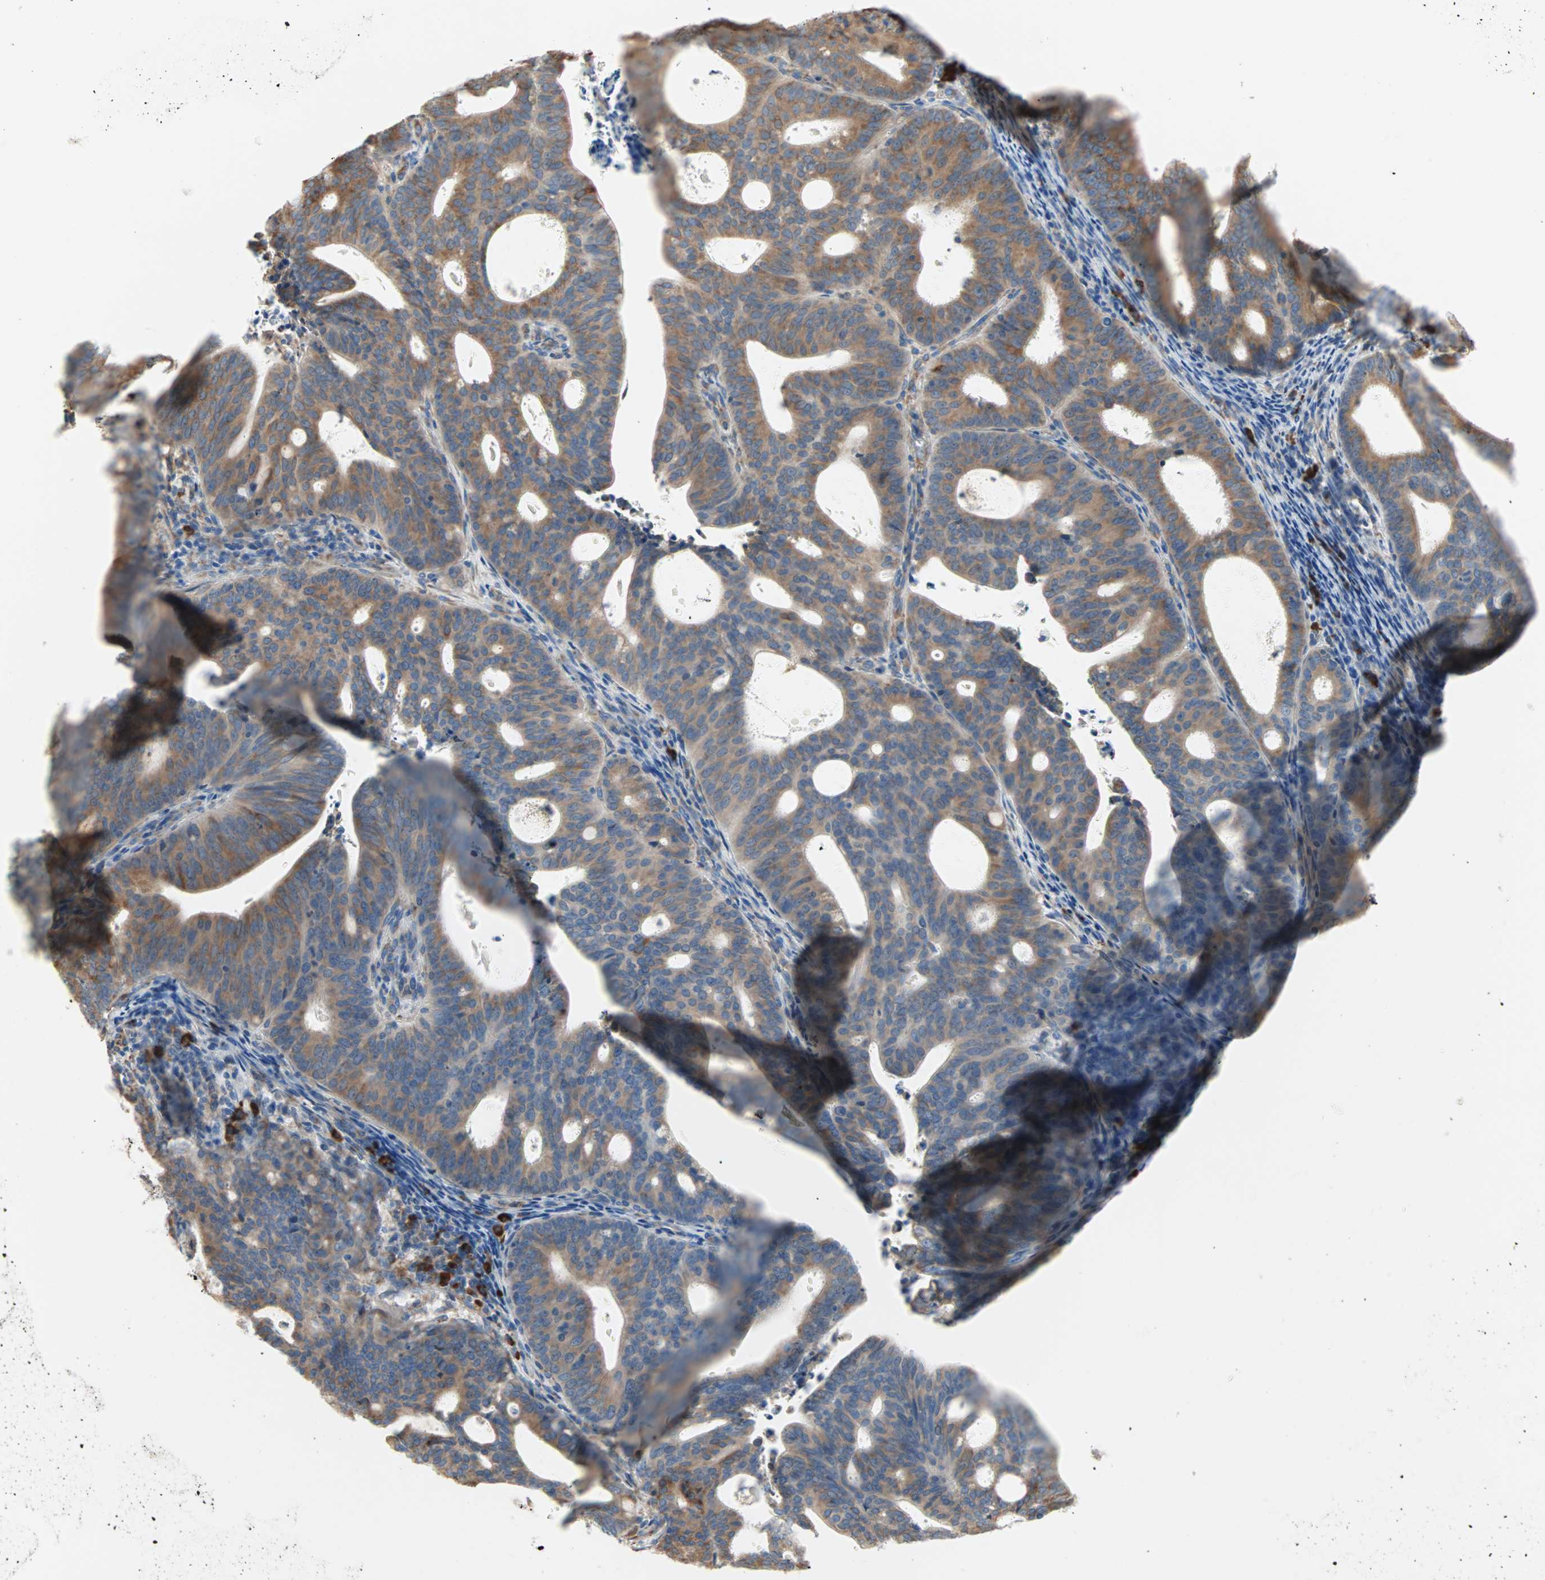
{"staining": {"intensity": "moderate", "quantity": ">75%", "location": "cytoplasmic/membranous"}, "tissue": "endometrial cancer", "cell_type": "Tumor cells", "image_type": "cancer", "snomed": [{"axis": "morphology", "description": "Adenocarcinoma, NOS"}, {"axis": "topography", "description": "Uterus"}], "caption": "Immunohistochemical staining of endometrial cancer (adenocarcinoma) reveals medium levels of moderate cytoplasmic/membranous positivity in approximately >75% of tumor cells.", "gene": "PLCXD1", "patient": {"sex": "female", "age": 83}}